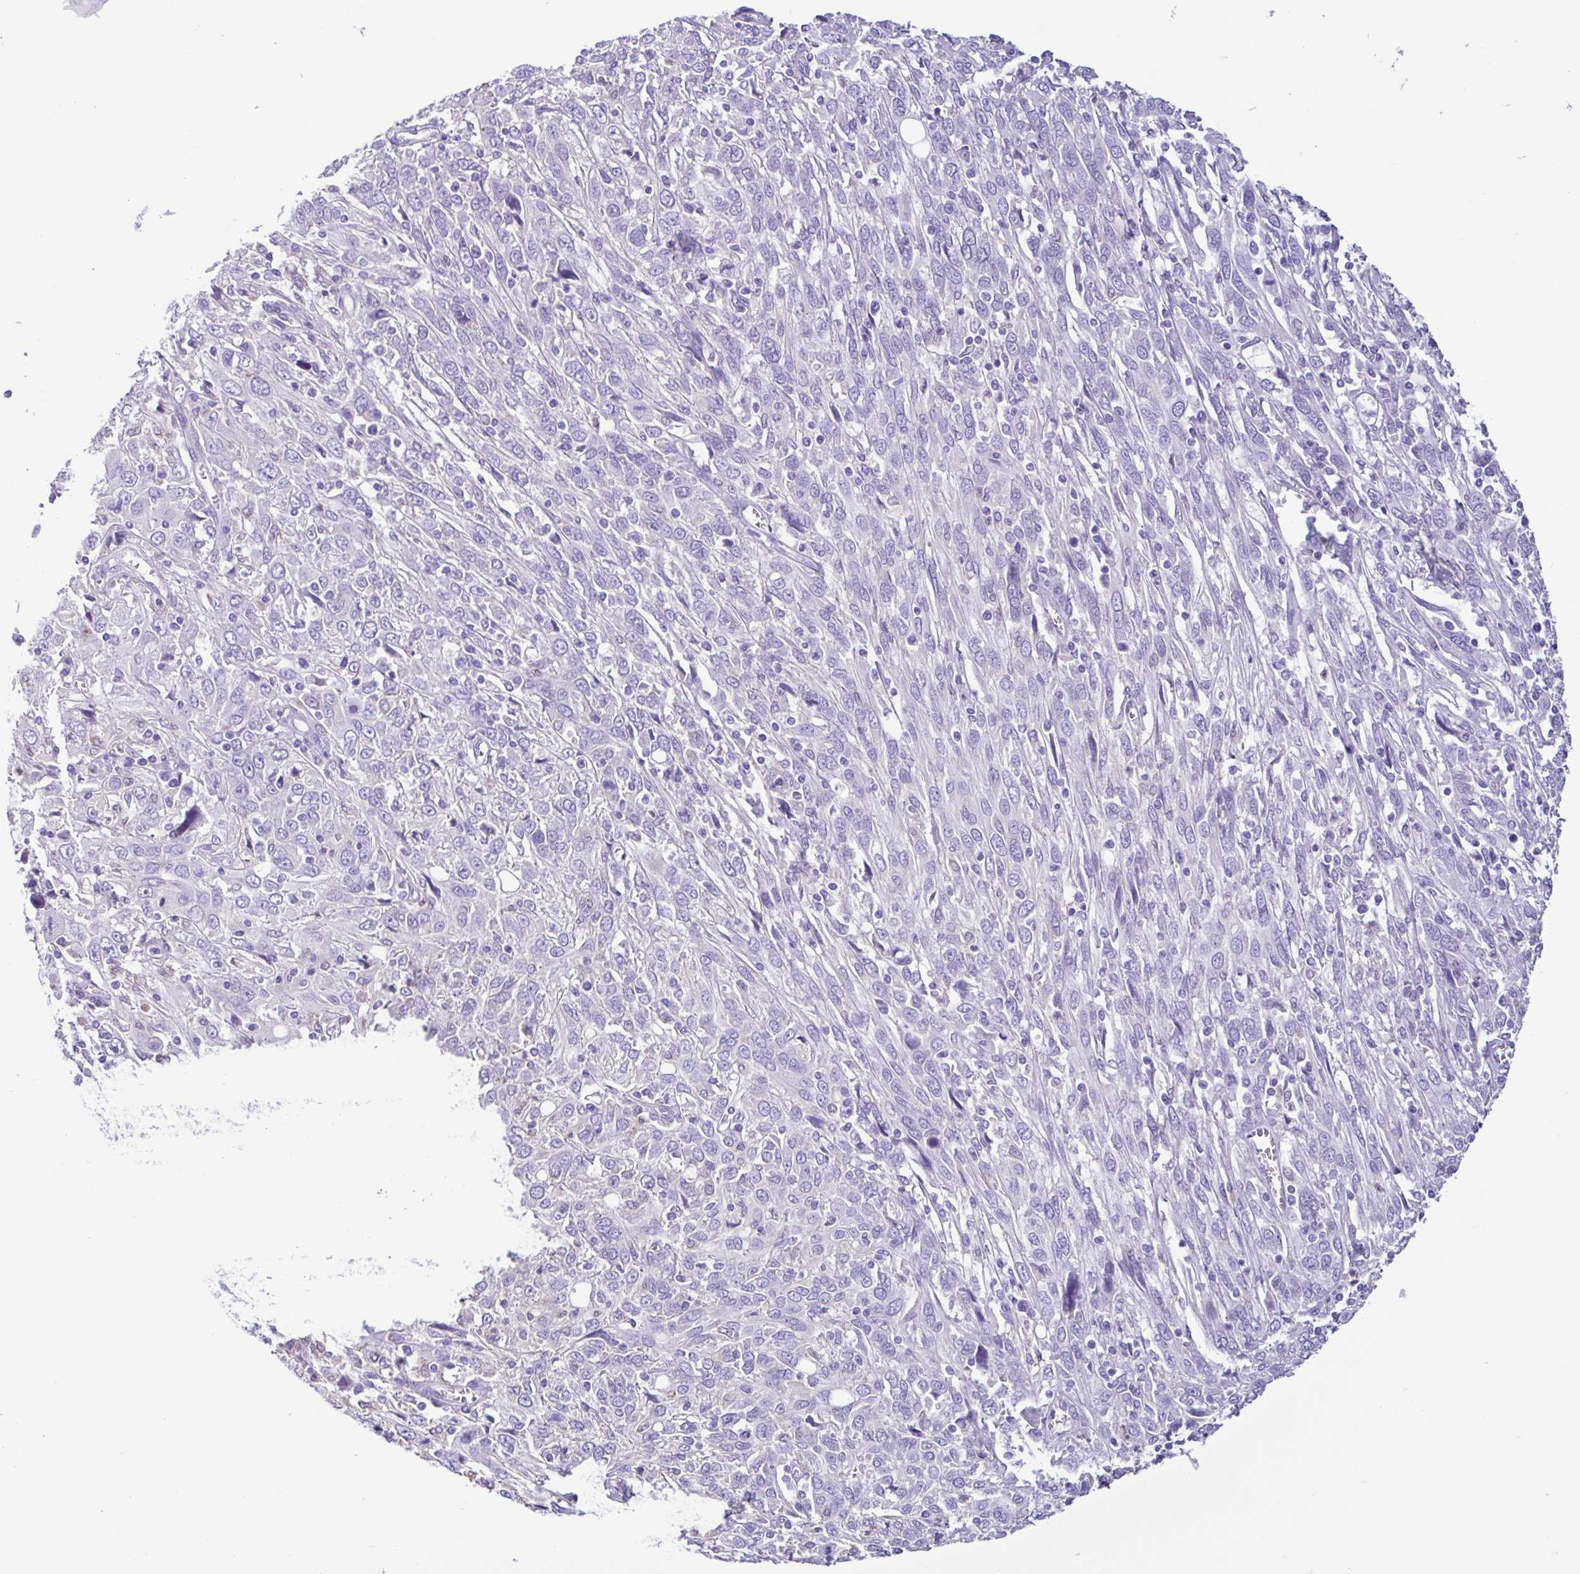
{"staining": {"intensity": "negative", "quantity": "none", "location": "none"}, "tissue": "cervical cancer", "cell_type": "Tumor cells", "image_type": "cancer", "snomed": [{"axis": "morphology", "description": "Squamous cell carcinoma, NOS"}, {"axis": "topography", "description": "Cervix"}], "caption": "Squamous cell carcinoma (cervical) stained for a protein using immunohistochemistry demonstrates no staining tumor cells.", "gene": "CBY2", "patient": {"sex": "female", "age": 46}}